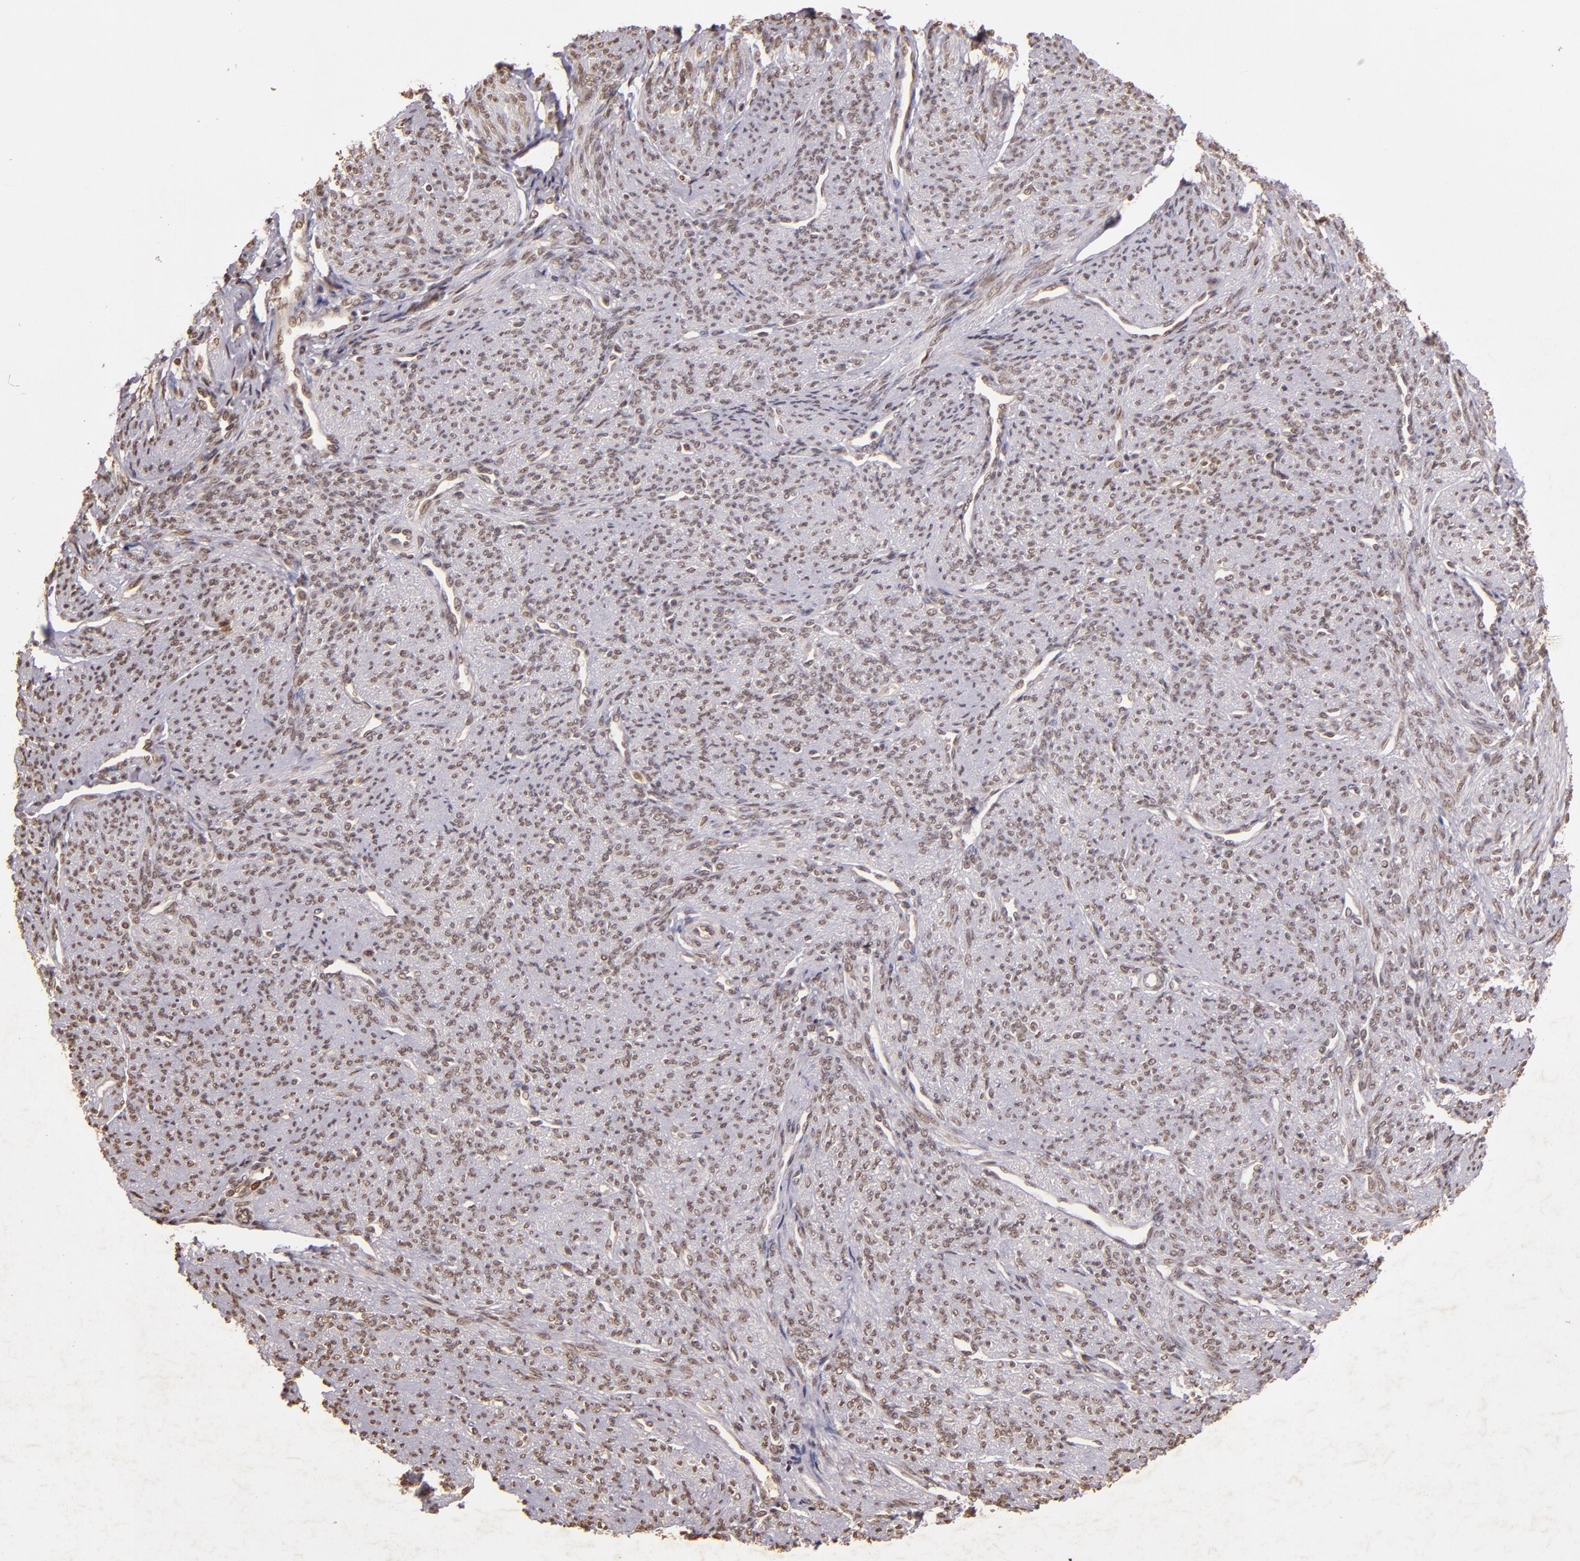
{"staining": {"intensity": "weak", "quantity": ">75%", "location": "nuclear"}, "tissue": "smooth muscle", "cell_type": "Smooth muscle cells", "image_type": "normal", "snomed": [{"axis": "morphology", "description": "Normal tissue, NOS"}, {"axis": "topography", "description": "Cervix"}, {"axis": "topography", "description": "Endometrium"}], "caption": "Benign smooth muscle displays weak nuclear positivity in about >75% of smooth muscle cells, visualized by immunohistochemistry. (Brightfield microscopy of DAB IHC at high magnification).", "gene": "CUL1", "patient": {"sex": "female", "age": 65}}